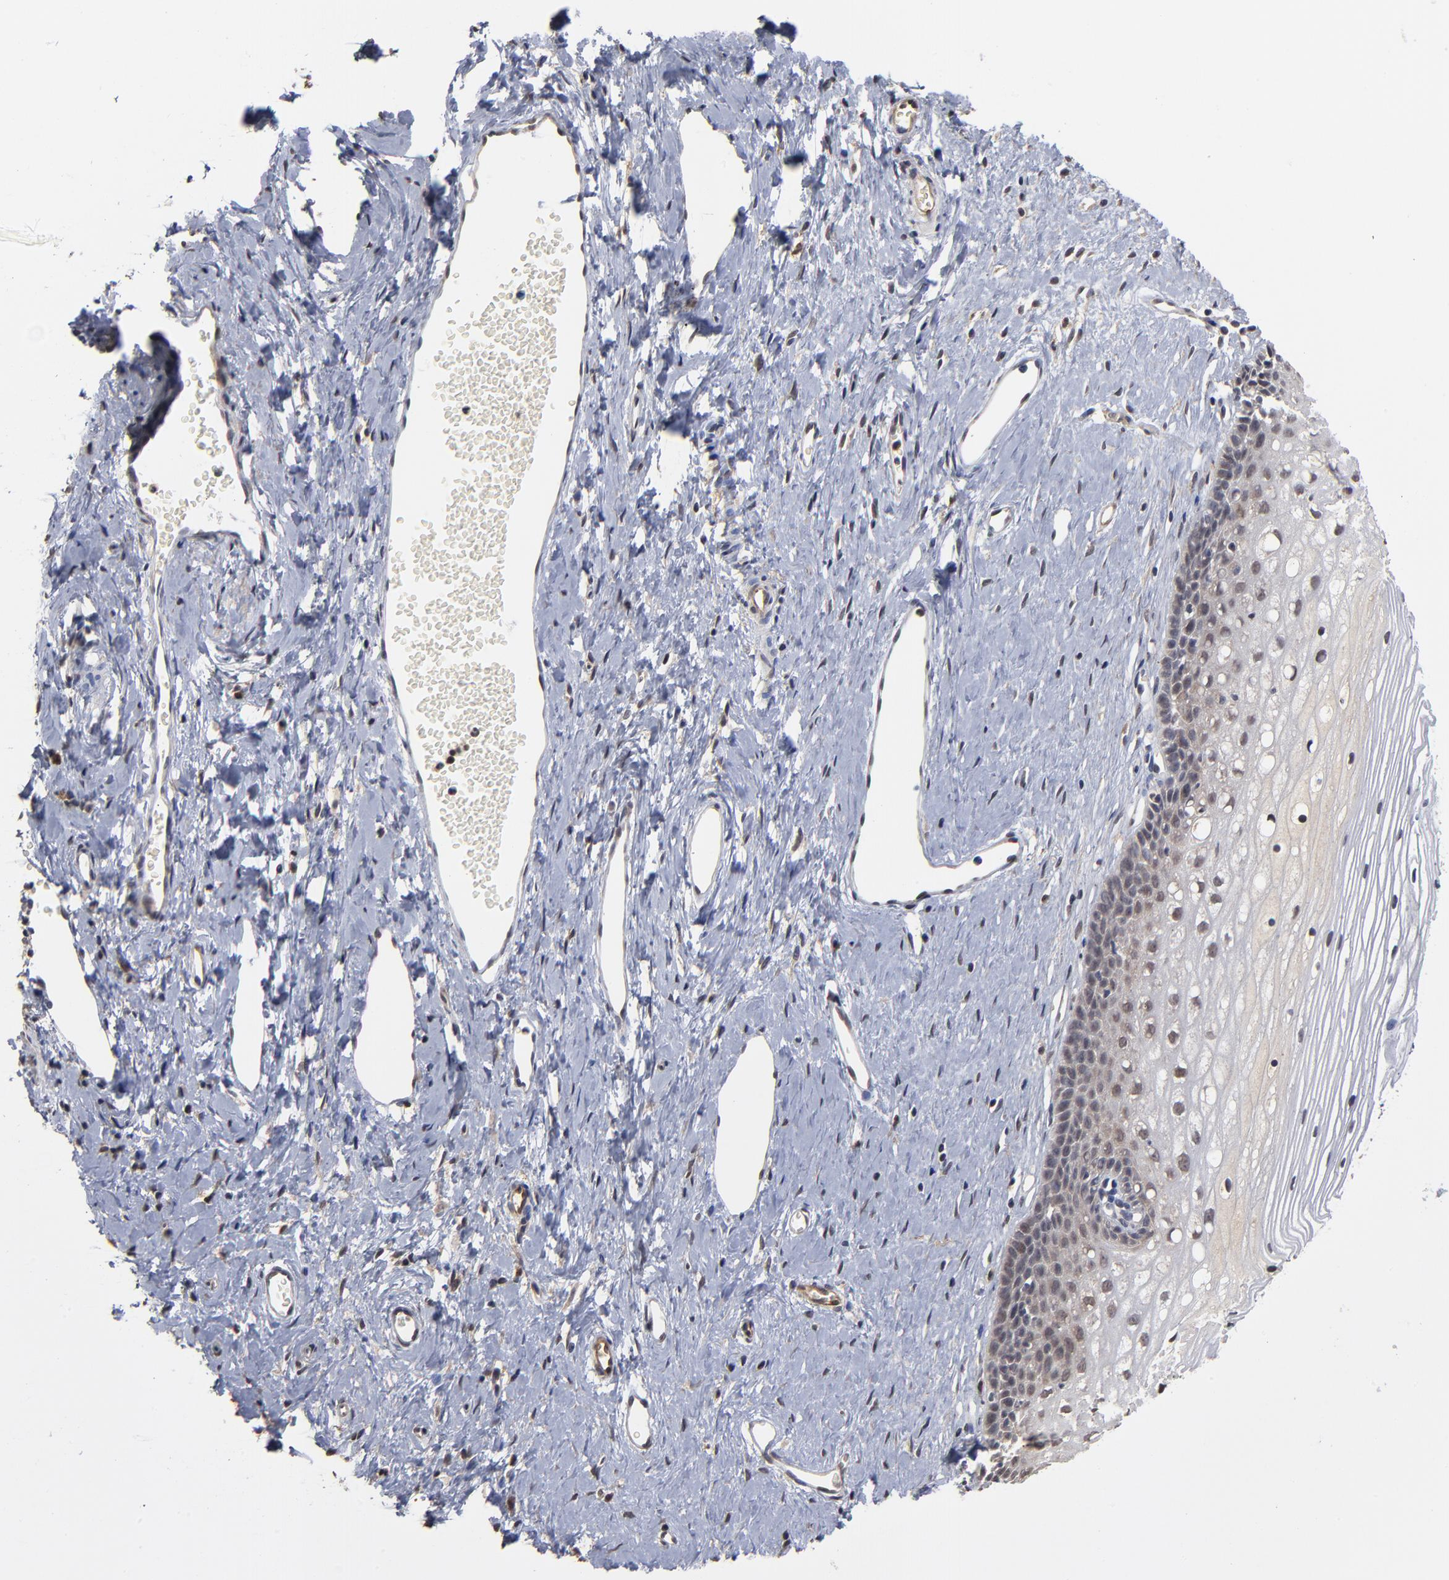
{"staining": {"intensity": "weak", "quantity": "25%-75%", "location": "cytoplasmic/membranous"}, "tissue": "cervix", "cell_type": "Glandular cells", "image_type": "normal", "snomed": [{"axis": "morphology", "description": "Normal tissue, NOS"}, {"axis": "topography", "description": "Cervix"}], "caption": "Immunohistochemistry photomicrograph of benign cervix: cervix stained using immunohistochemistry (IHC) exhibits low levels of weak protein expression localized specifically in the cytoplasmic/membranous of glandular cells, appearing as a cytoplasmic/membranous brown color.", "gene": "ASB8", "patient": {"sex": "female", "age": 40}}